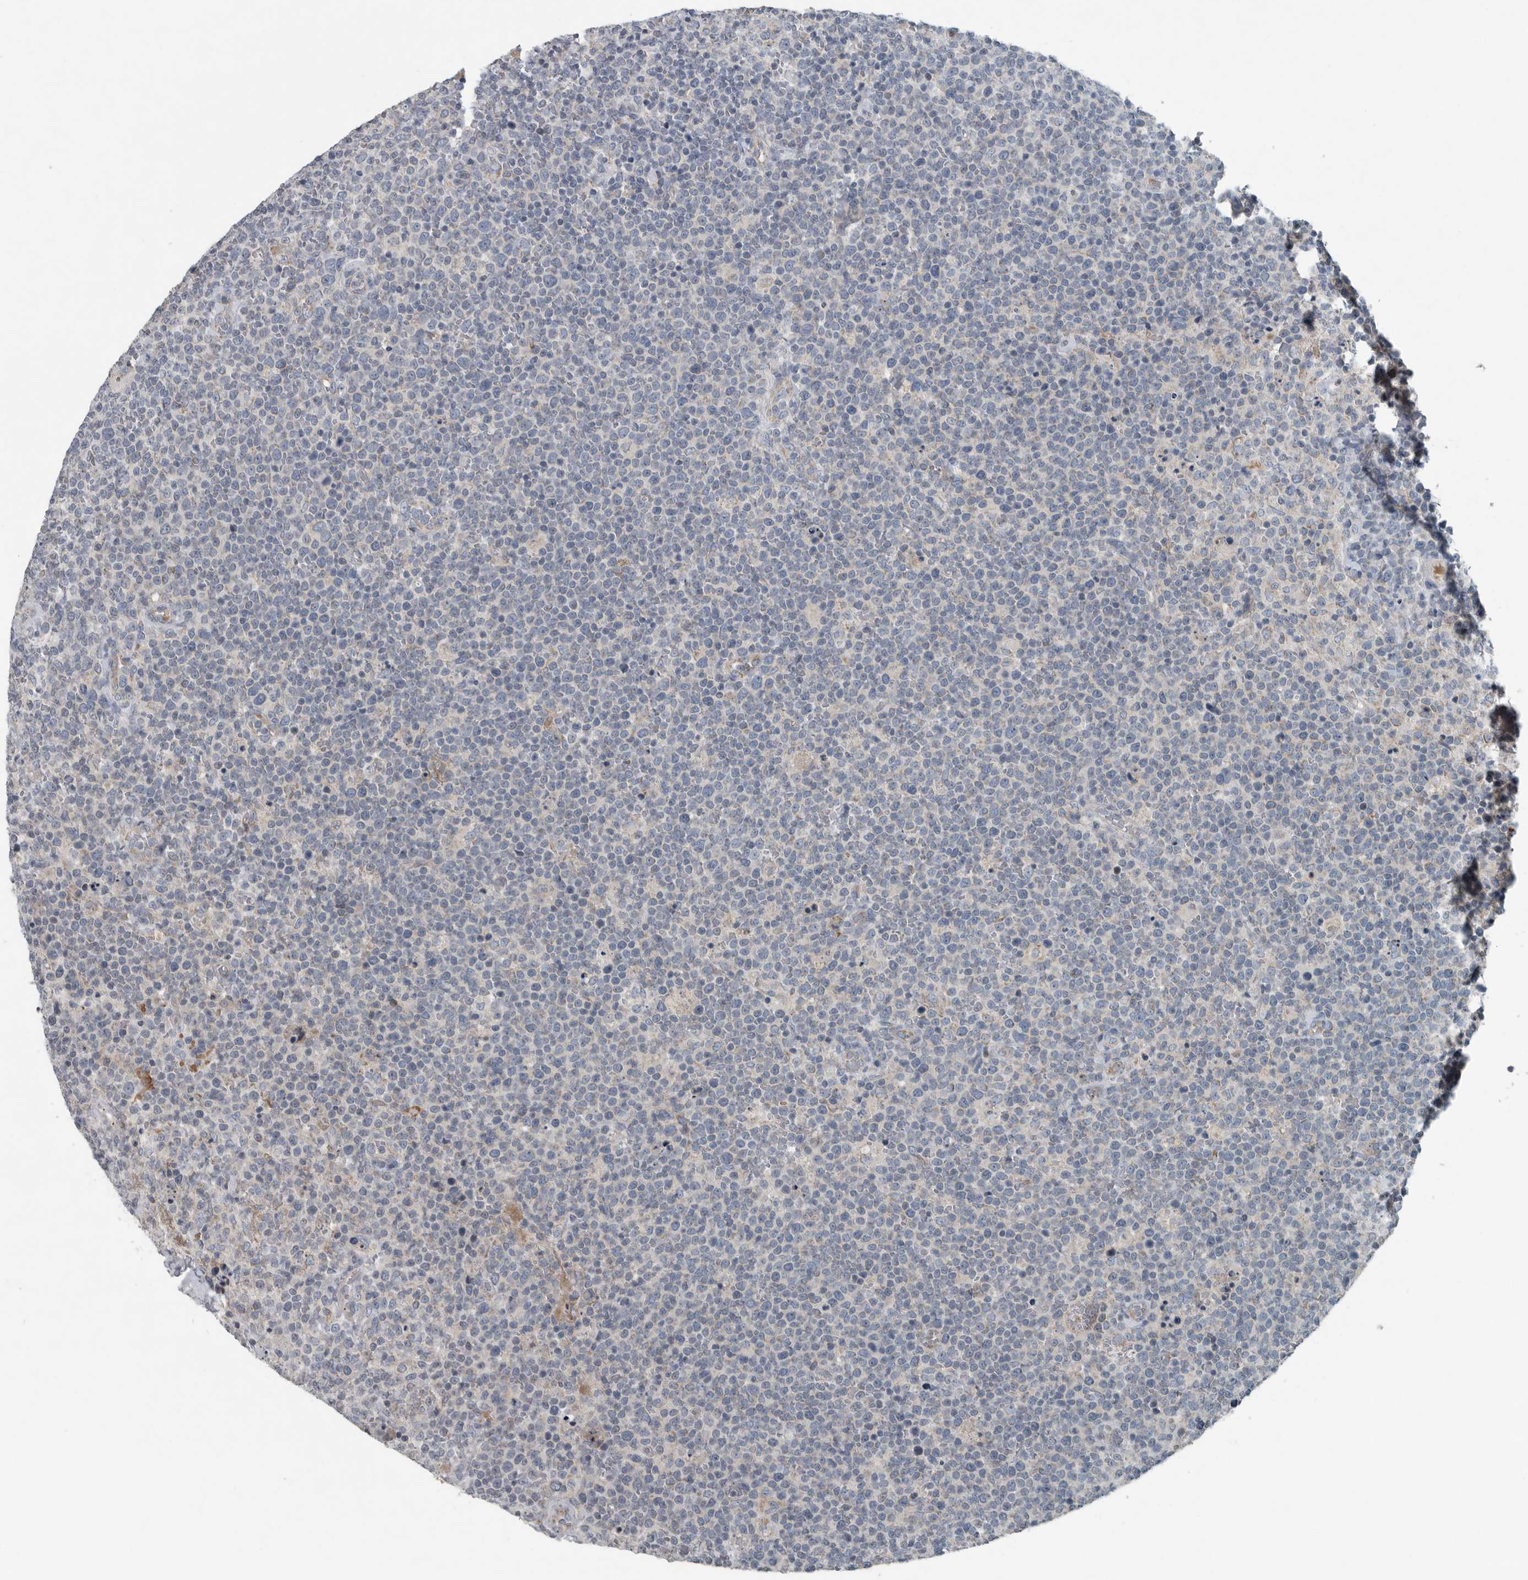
{"staining": {"intensity": "negative", "quantity": "none", "location": "none"}, "tissue": "lymphoma", "cell_type": "Tumor cells", "image_type": "cancer", "snomed": [{"axis": "morphology", "description": "Malignant lymphoma, non-Hodgkin's type, High grade"}, {"axis": "topography", "description": "Lymph node"}], "caption": "This is an immunohistochemistry (IHC) photomicrograph of high-grade malignant lymphoma, non-Hodgkin's type. There is no positivity in tumor cells.", "gene": "MPP3", "patient": {"sex": "male", "age": 61}}